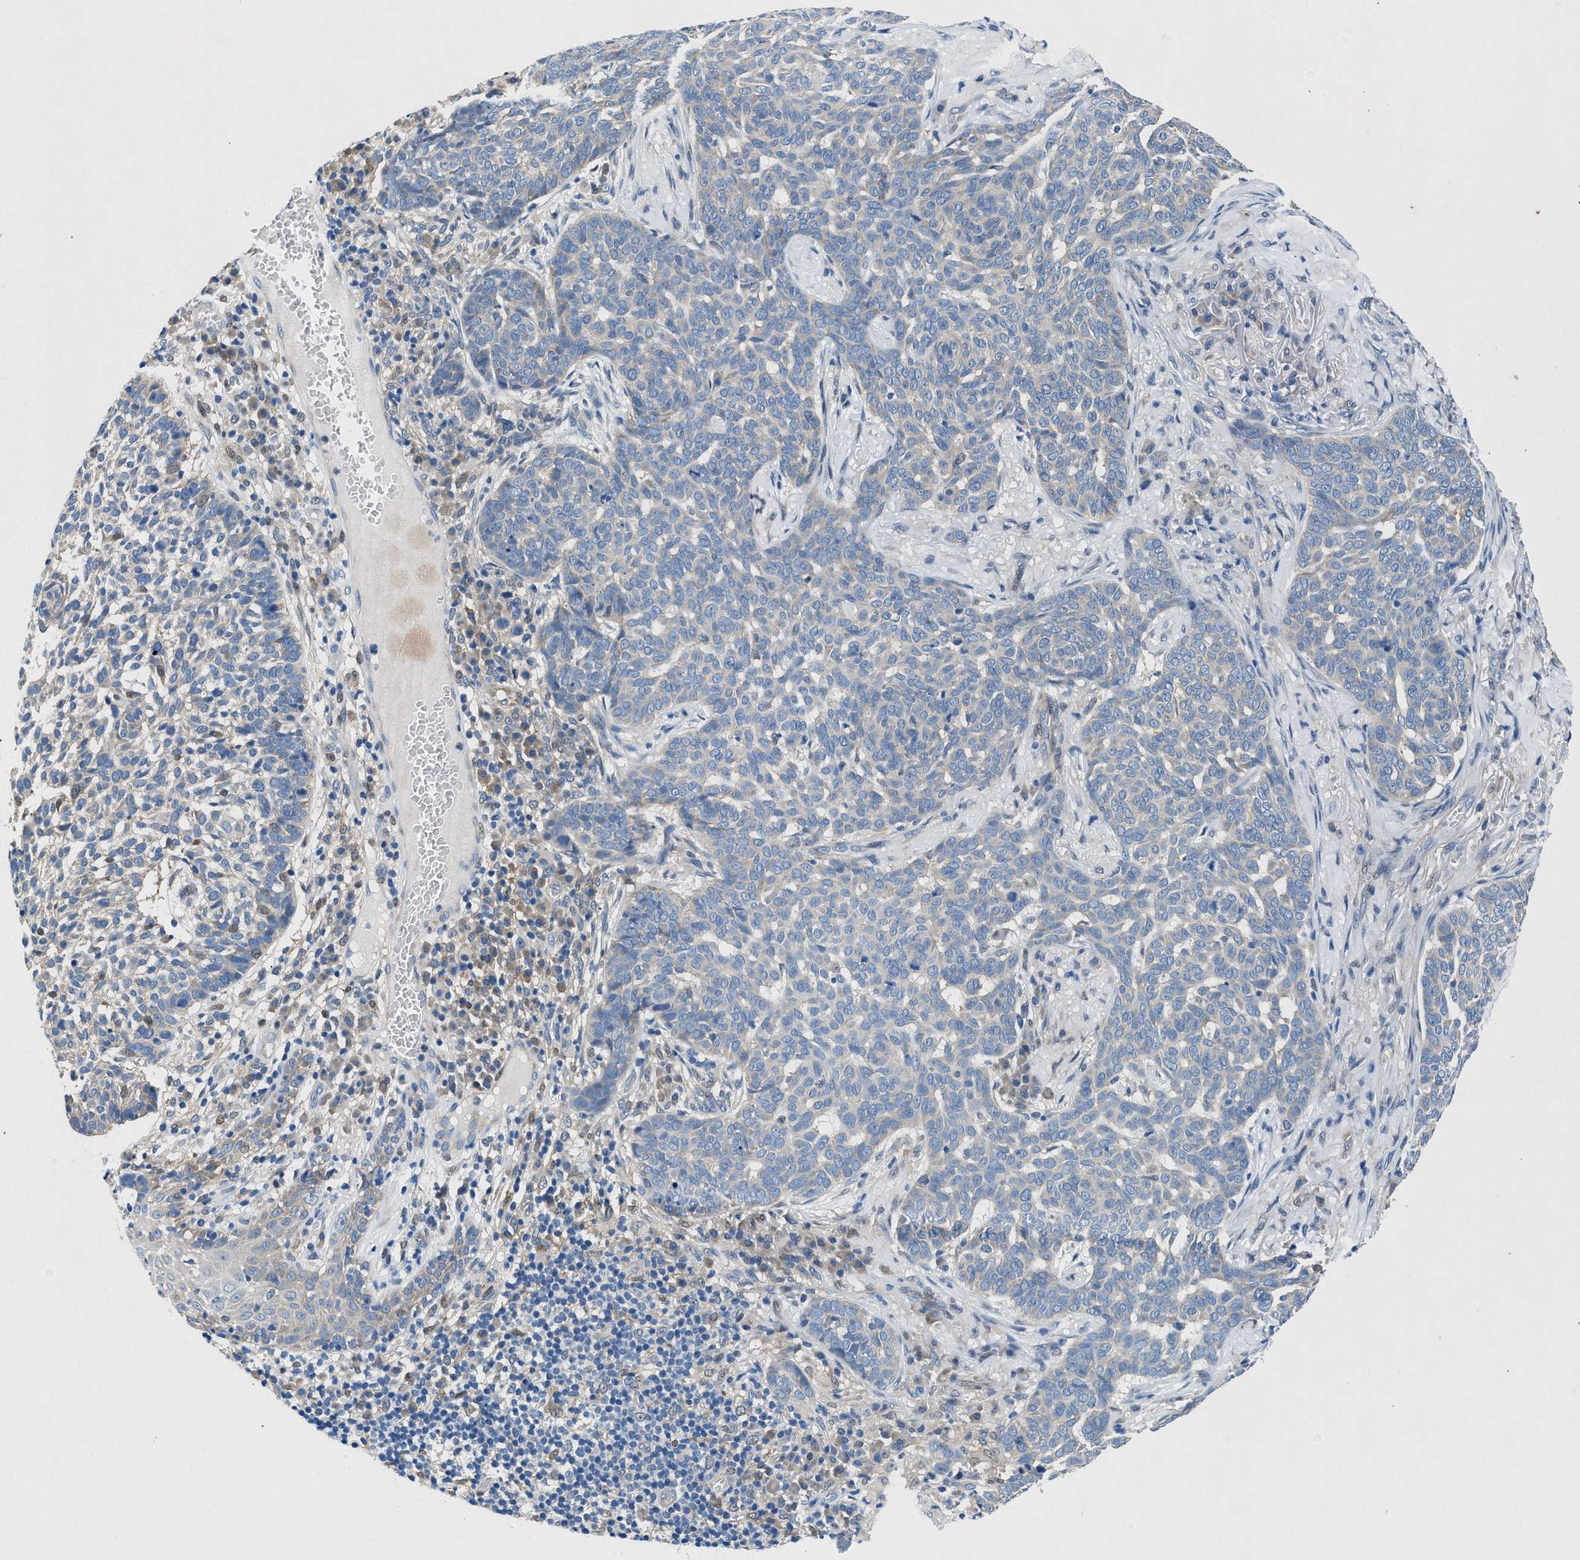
{"staining": {"intensity": "negative", "quantity": "none", "location": "none"}, "tissue": "skin cancer", "cell_type": "Tumor cells", "image_type": "cancer", "snomed": [{"axis": "morphology", "description": "Basal cell carcinoma"}, {"axis": "topography", "description": "Skin"}], "caption": "Immunohistochemistry (IHC) of human basal cell carcinoma (skin) demonstrates no expression in tumor cells. Brightfield microscopy of immunohistochemistry stained with DAB (brown) and hematoxylin (blue), captured at high magnification.", "gene": "COPS2", "patient": {"sex": "male", "age": 85}}